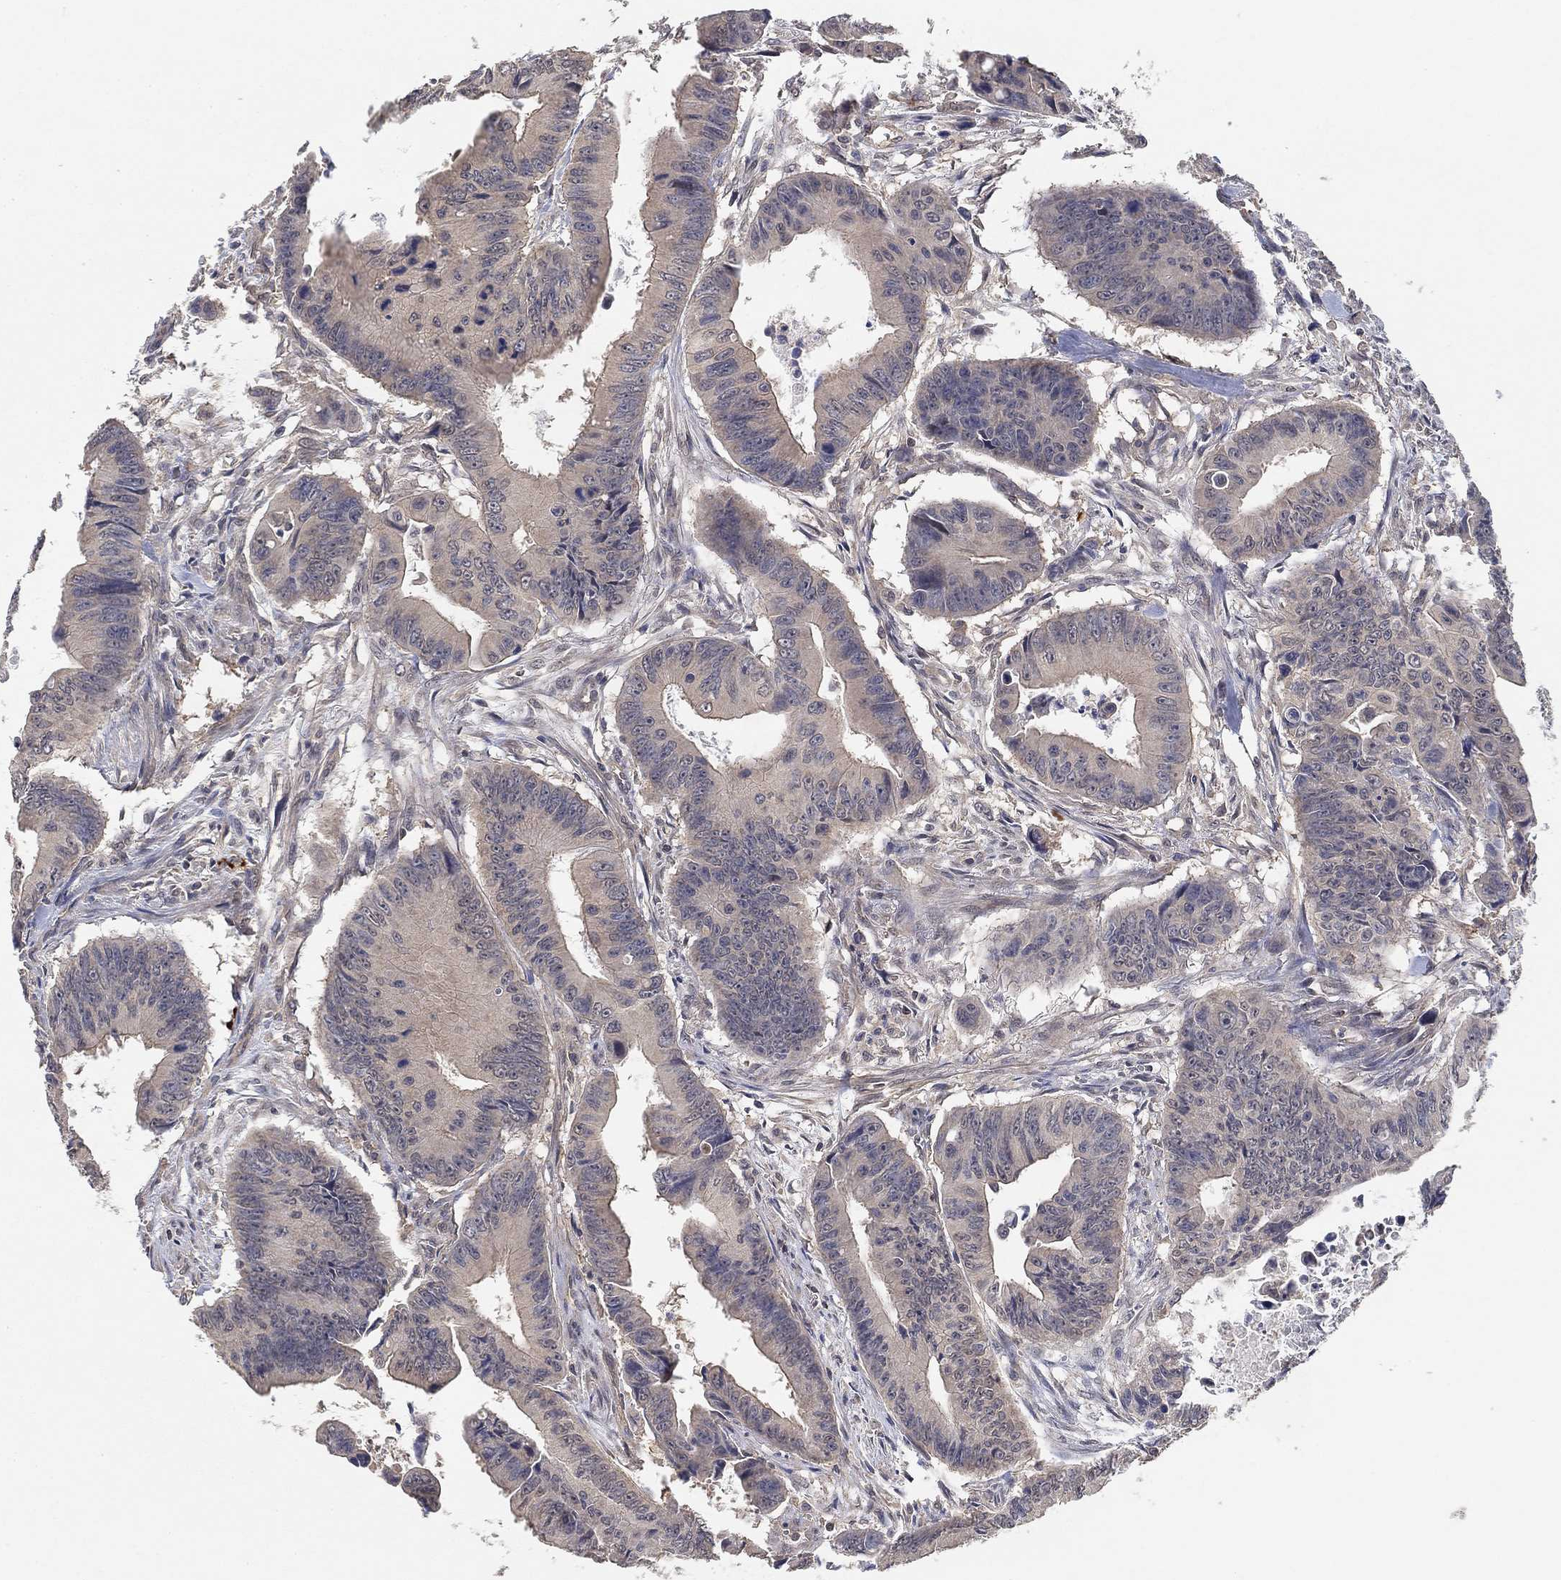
{"staining": {"intensity": "negative", "quantity": "none", "location": "none"}, "tissue": "colorectal cancer", "cell_type": "Tumor cells", "image_type": "cancer", "snomed": [{"axis": "morphology", "description": "Adenocarcinoma, NOS"}, {"axis": "topography", "description": "Colon"}], "caption": "The histopathology image shows no significant expression in tumor cells of colorectal adenocarcinoma.", "gene": "CCDC43", "patient": {"sex": "female", "age": 87}}